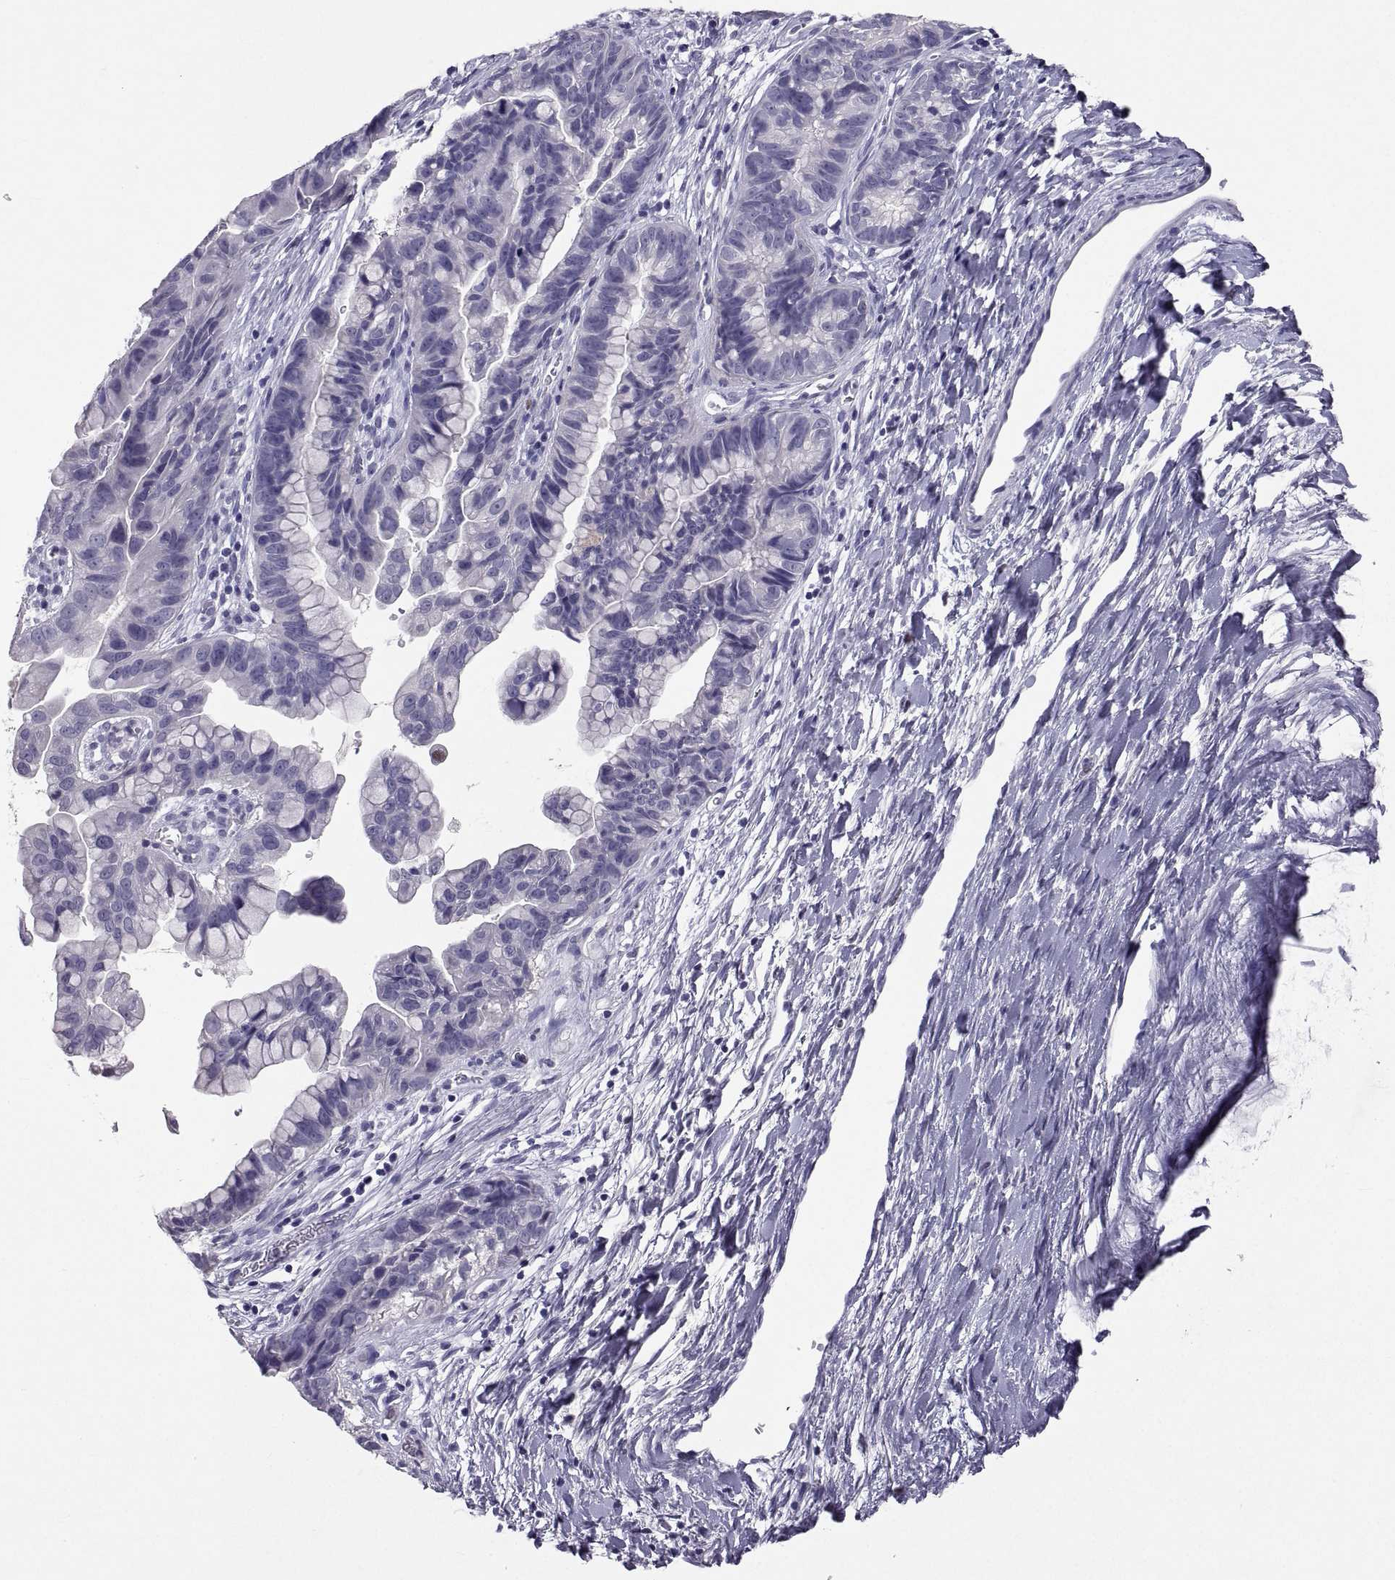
{"staining": {"intensity": "negative", "quantity": "none", "location": "none"}, "tissue": "ovarian cancer", "cell_type": "Tumor cells", "image_type": "cancer", "snomed": [{"axis": "morphology", "description": "Cystadenocarcinoma, mucinous, NOS"}, {"axis": "topography", "description": "Ovary"}], "caption": "Protein analysis of ovarian mucinous cystadenocarcinoma shows no significant positivity in tumor cells.", "gene": "SOX21", "patient": {"sex": "female", "age": 76}}